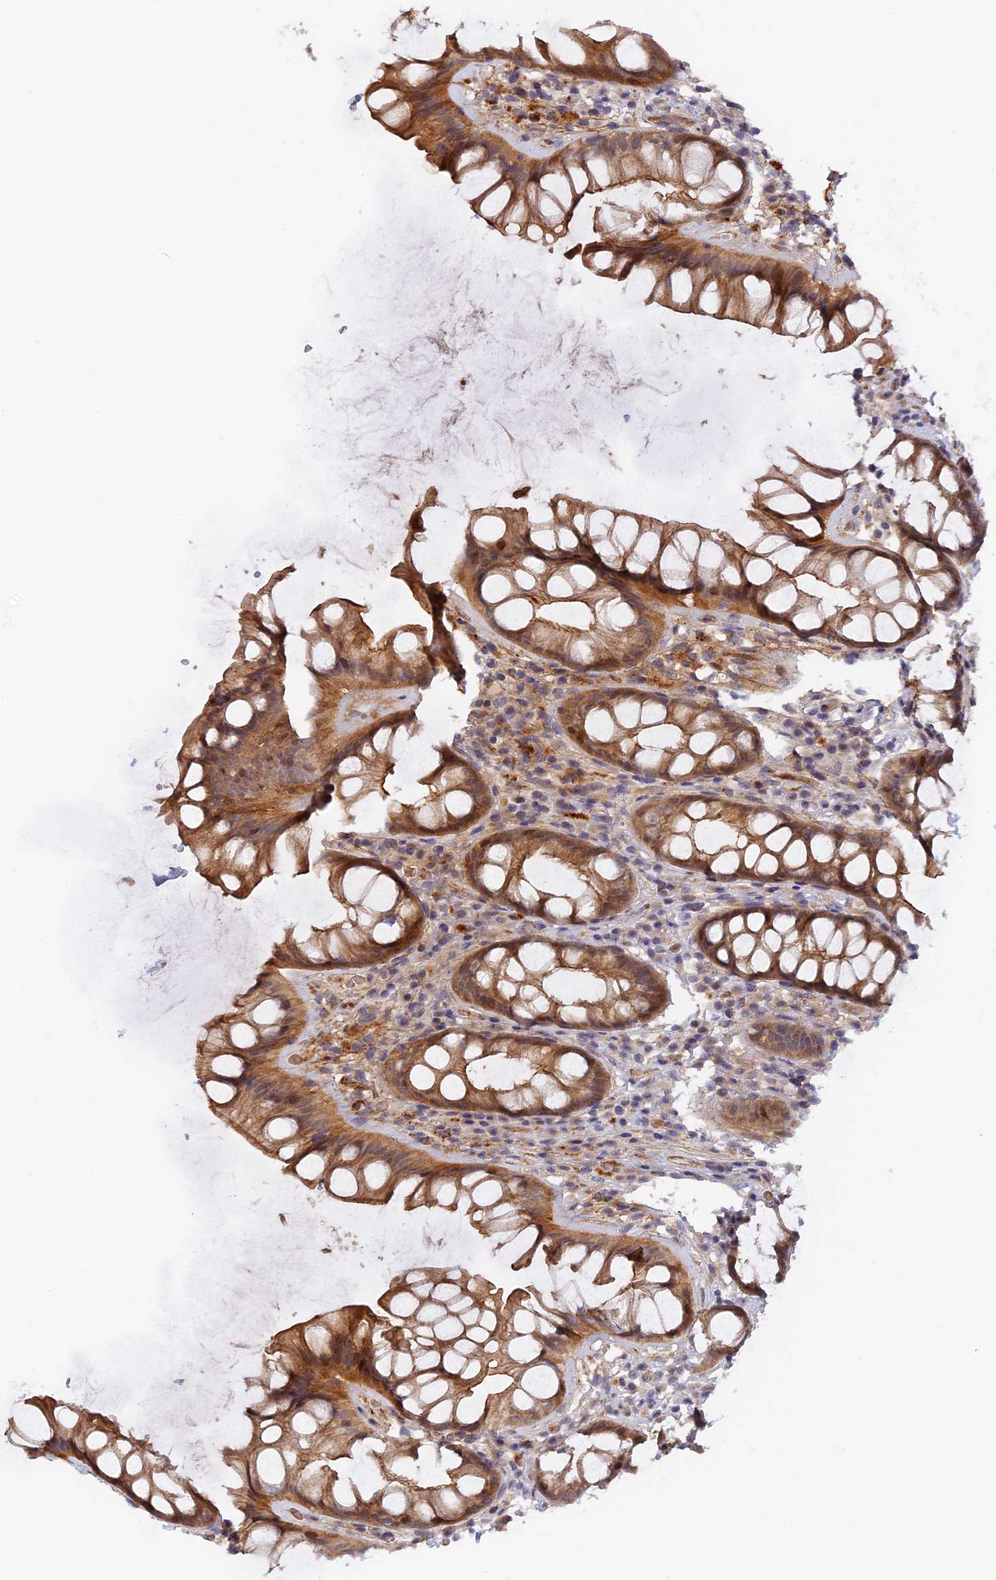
{"staining": {"intensity": "moderate", "quantity": ">75%", "location": "cytoplasmic/membranous"}, "tissue": "rectum", "cell_type": "Glandular cells", "image_type": "normal", "snomed": [{"axis": "morphology", "description": "Normal tissue, NOS"}, {"axis": "topography", "description": "Rectum"}], "caption": "The histopathology image exhibits a brown stain indicating the presence of a protein in the cytoplasmic/membranous of glandular cells in rectum.", "gene": "MISP3", "patient": {"sex": "male", "age": 74}}